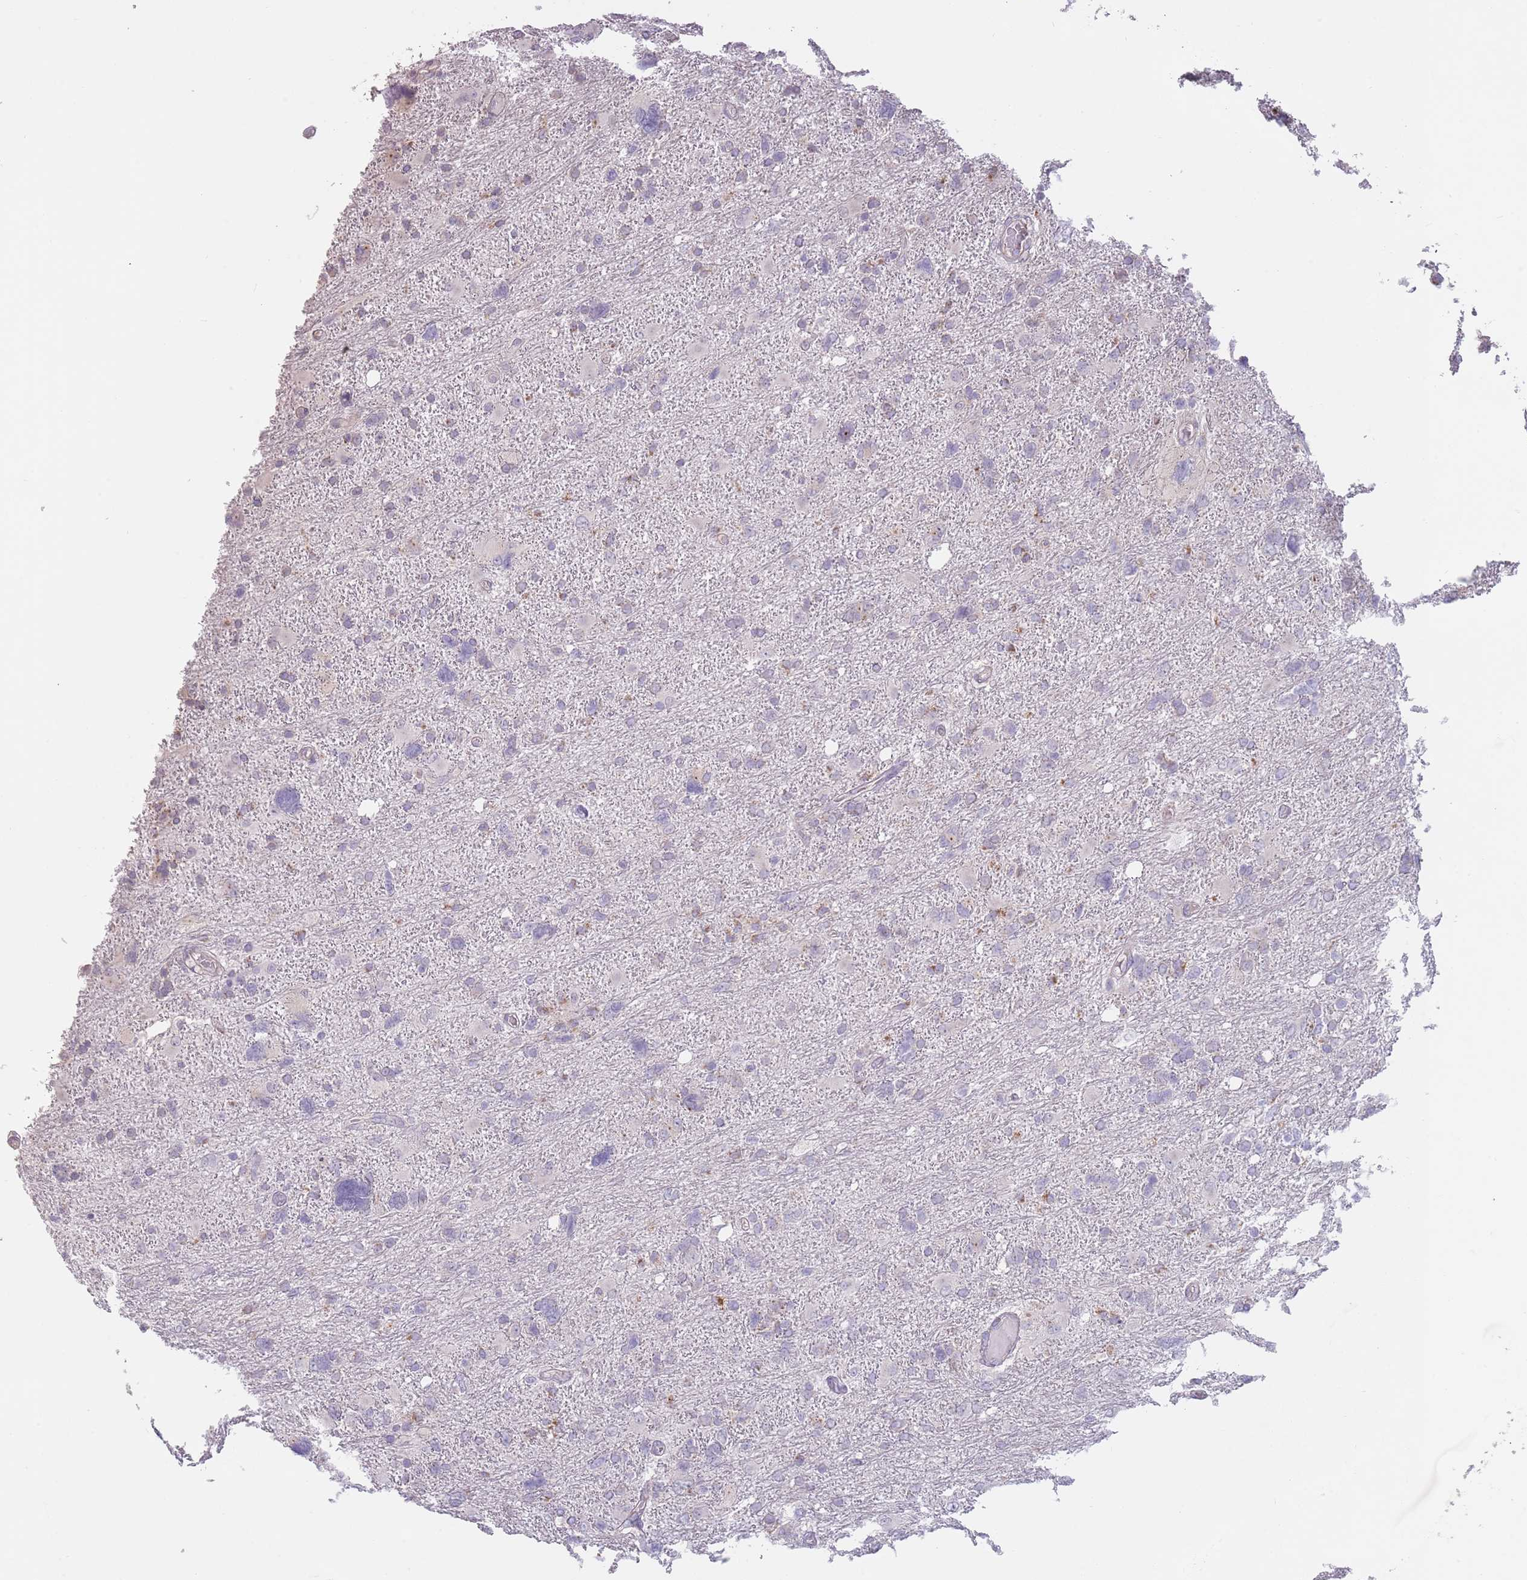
{"staining": {"intensity": "negative", "quantity": "none", "location": "none"}, "tissue": "glioma", "cell_type": "Tumor cells", "image_type": "cancer", "snomed": [{"axis": "morphology", "description": "Glioma, malignant, High grade"}, {"axis": "topography", "description": "Brain"}], "caption": "Immunohistochemistry (IHC) micrograph of human malignant high-grade glioma stained for a protein (brown), which shows no expression in tumor cells.", "gene": "LDHD", "patient": {"sex": "male", "age": 61}}